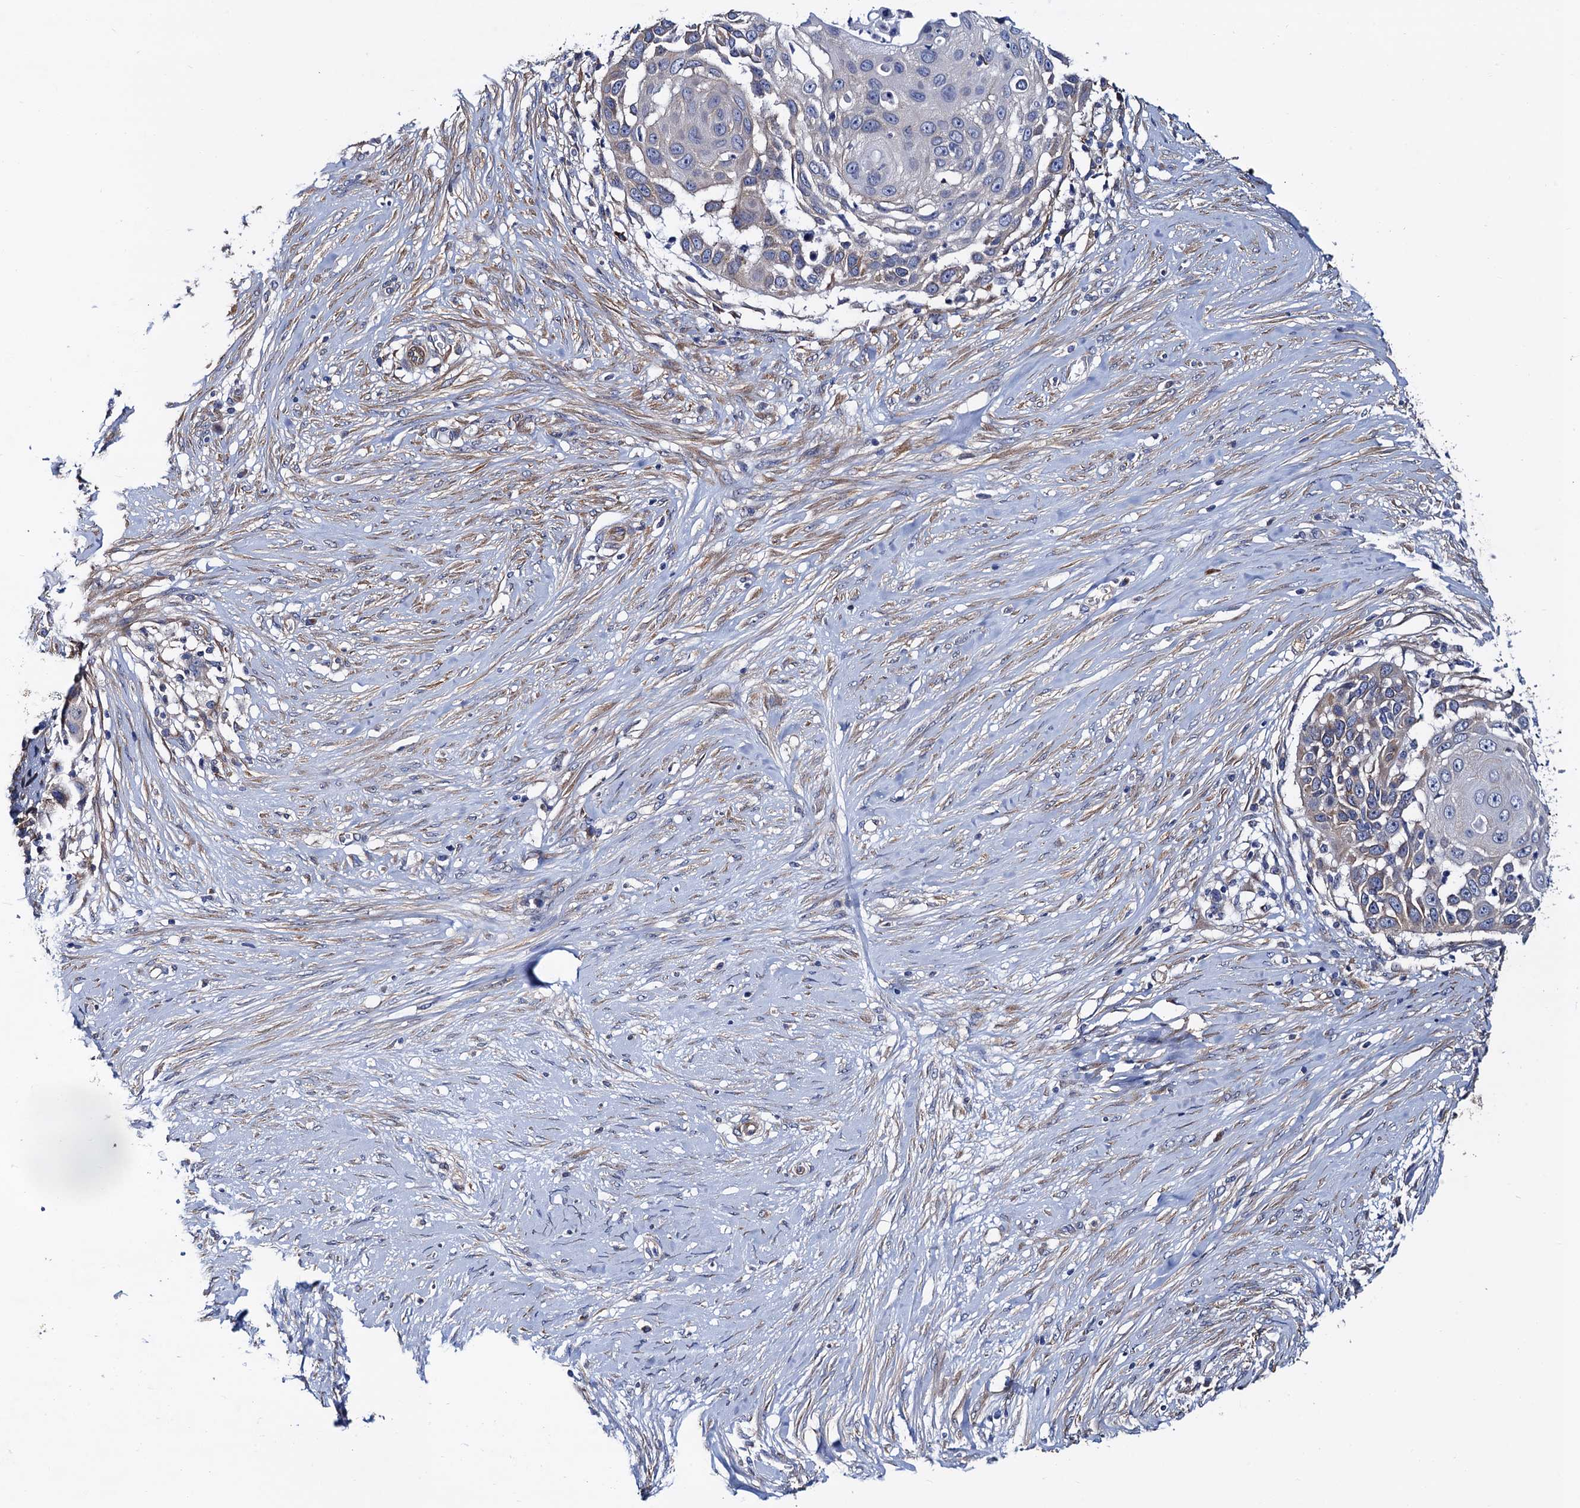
{"staining": {"intensity": "negative", "quantity": "none", "location": "none"}, "tissue": "skin cancer", "cell_type": "Tumor cells", "image_type": "cancer", "snomed": [{"axis": "morphology", "description": "Squamous cell carcinoma, NOS"}, {"axis": "topography", "description": "Skin"}], "caption": "There is no significant staining in tumor cells of skin cancer (squamous cell carcinoma).", "gene": "ZDHHC18", "patient": {"sex": "female", "age": 44}}